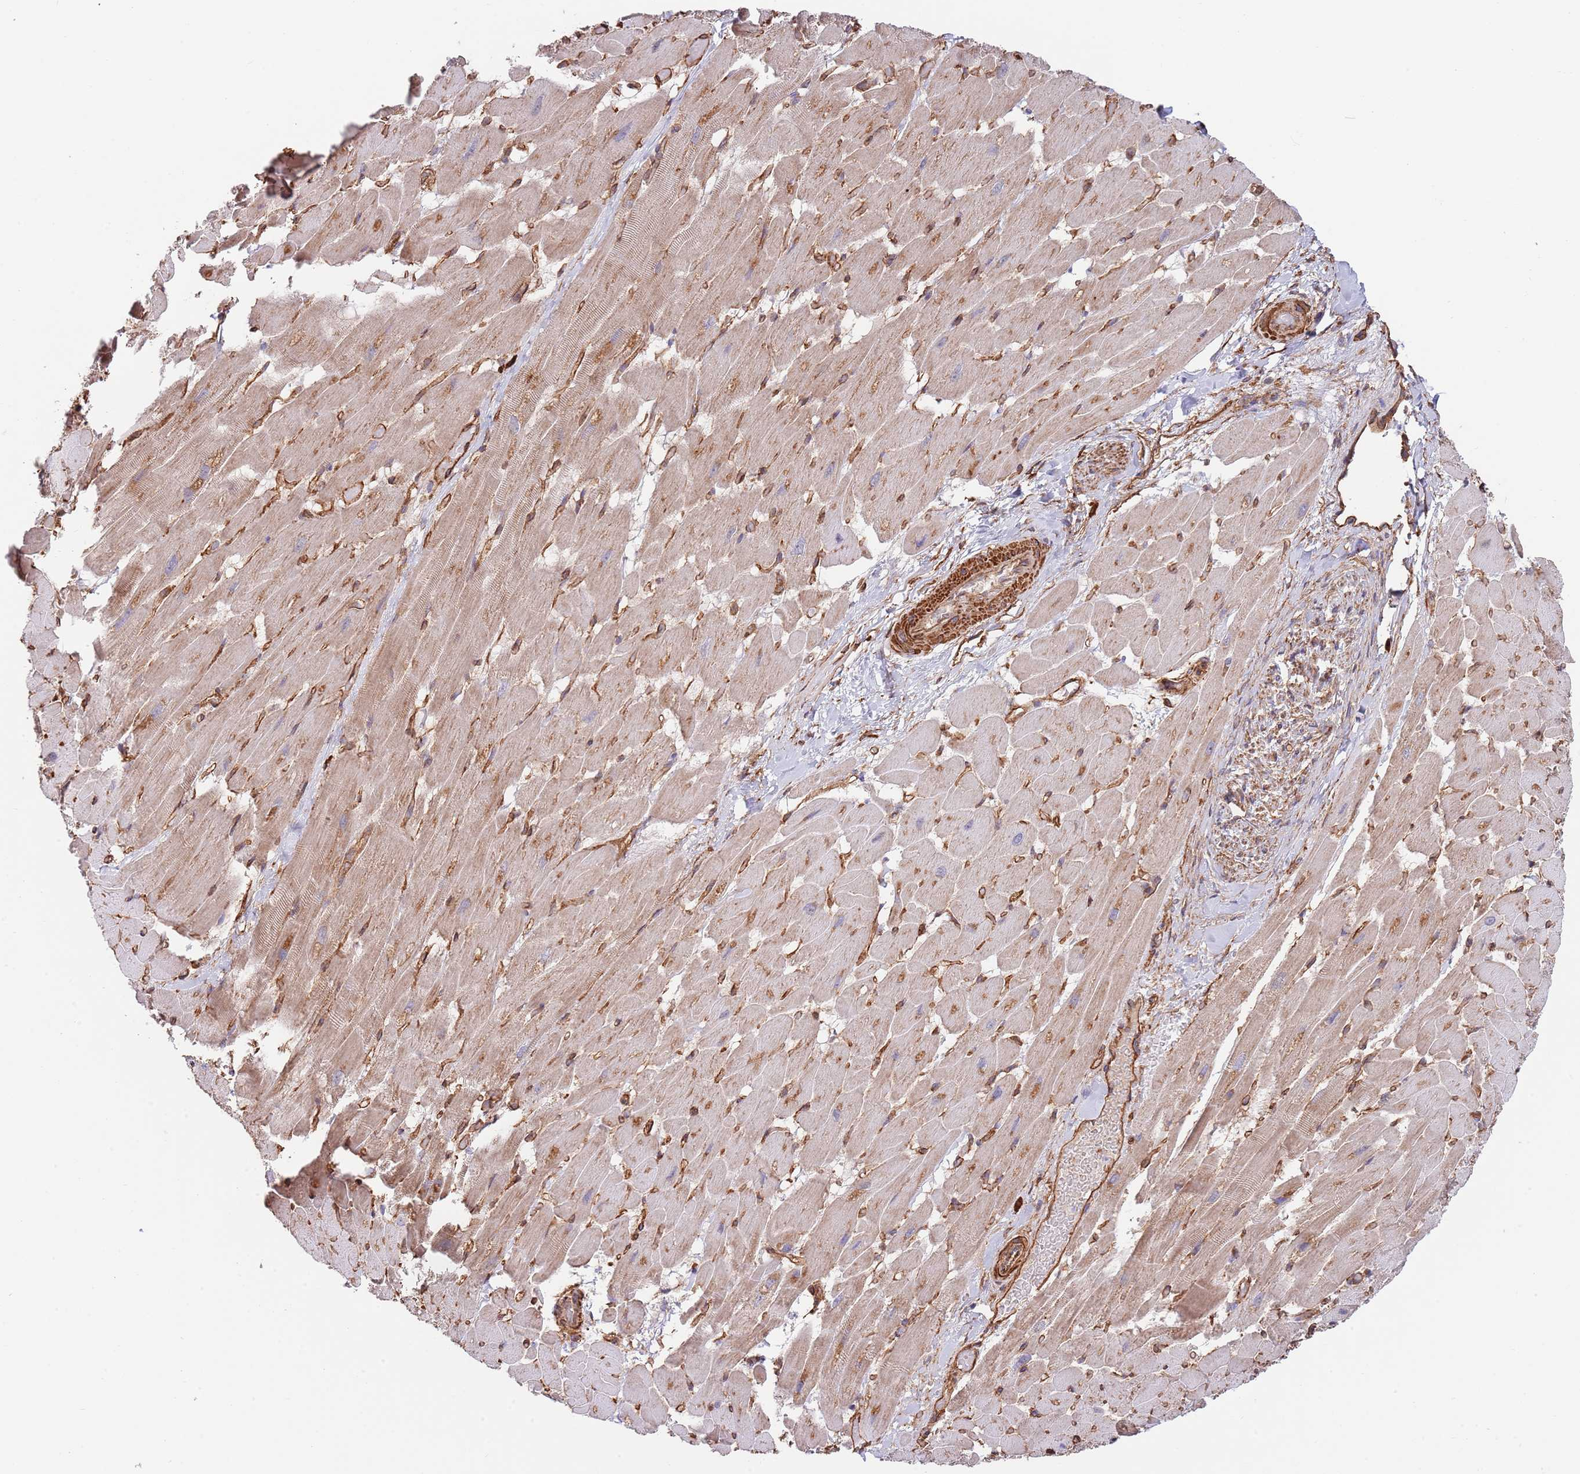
{"staining": {"intensity": "moderate", "quantity": ">75%", "location": "cytoplasmic/membranous"}, "tissue": "heart muscle", "cell_type": "Cardiomyocytes", "image_type": "normal", "snomed": [{"axis": "morphology", "description": "Normal tissue, NOS"}, {"axis": "topography", "description": "Heart"}], "caption": "Brown immunohistochemical staining in unremarkable human heart muscle exhibits moderate cytoplasmic/membranous staining in approximately >75% of cardiomyocytes.", "gene": "BPNT1", "patient": {"sex": "male", "age": 37}}